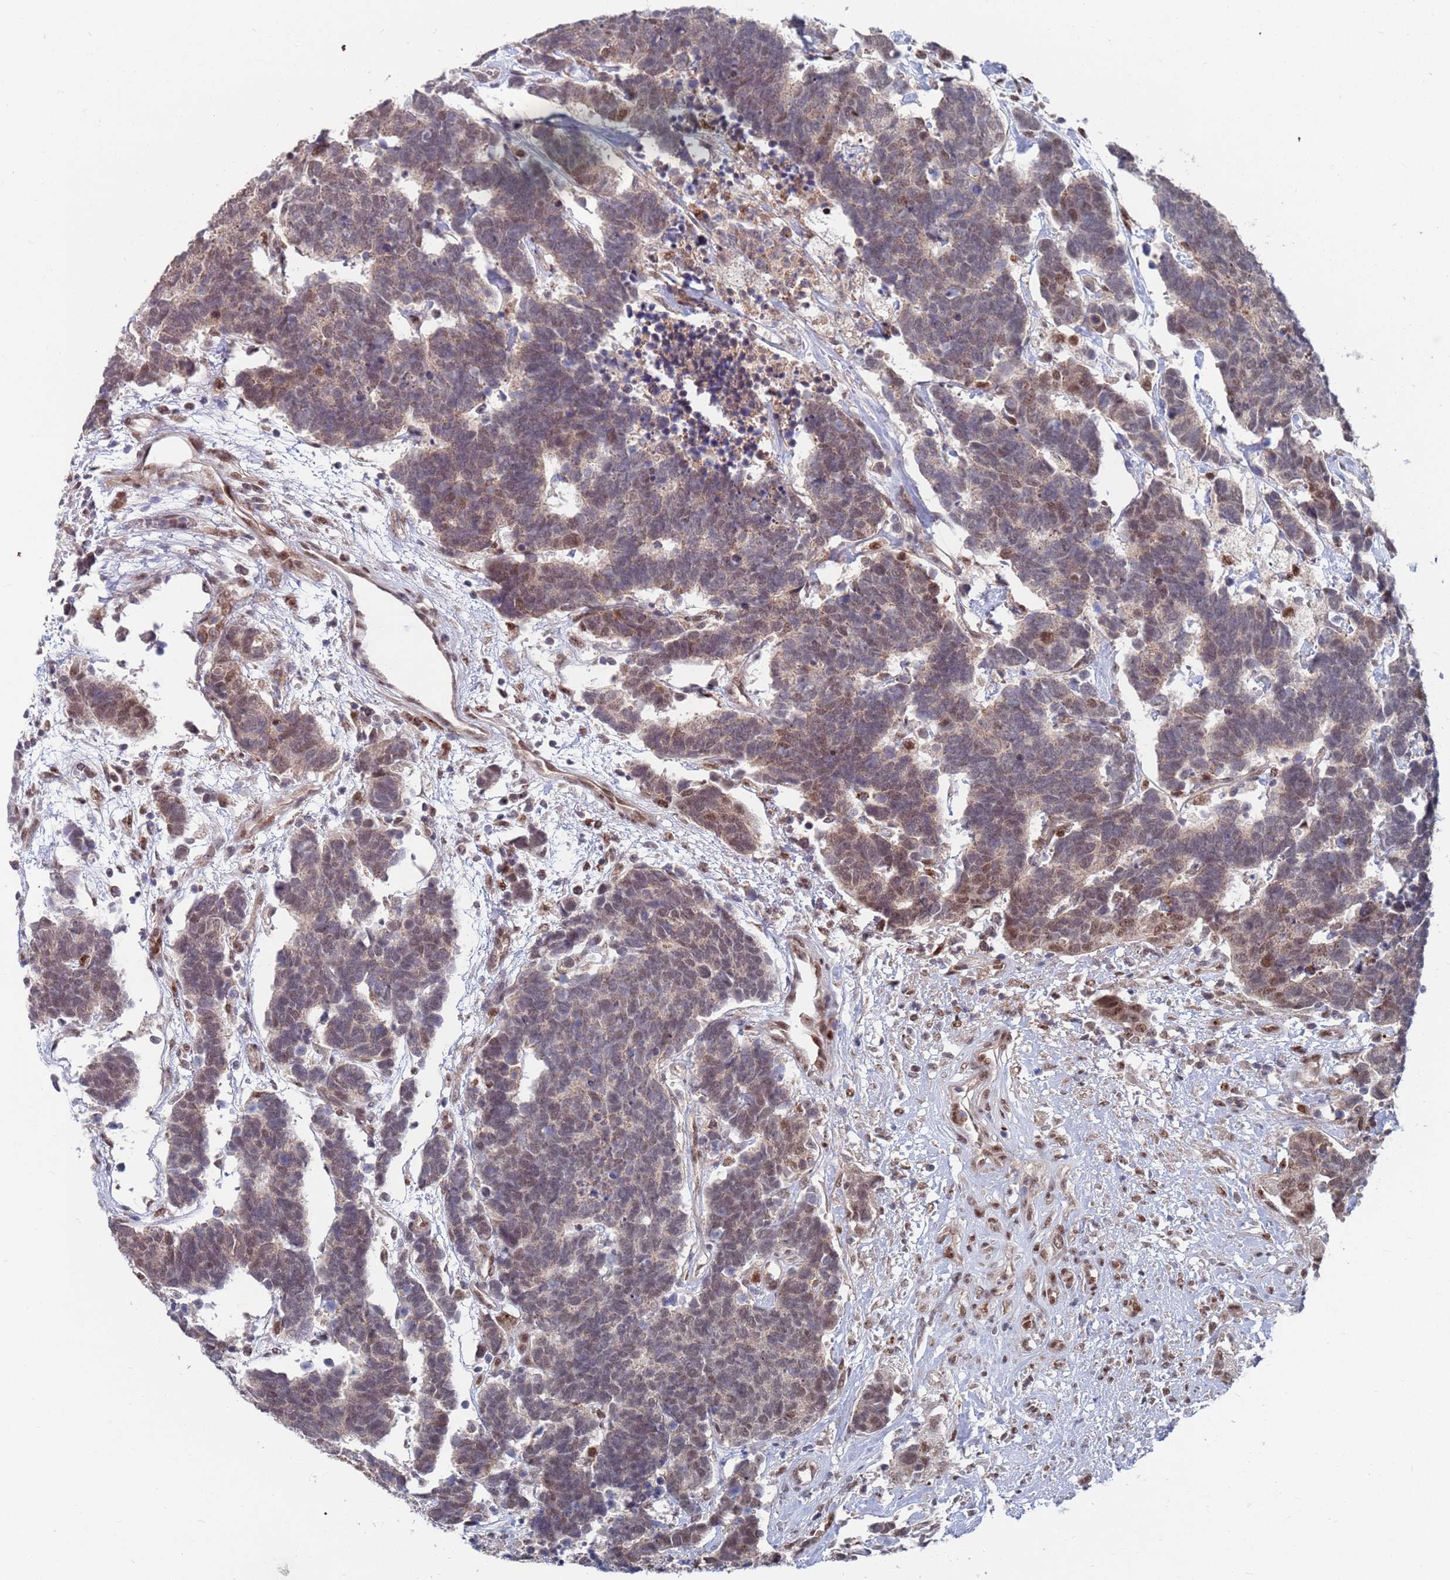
{"staining": {"intensity": "weak", "quantity": "25%-75%", "location": "nuclear"}, "tissue": "carcinoid", "cell_type": "Tumor cells", "image_type": "cancer", "snomed": [{"axis": "morphology", "description": "Carcinoma, NOS"}, {"axis": "morphology", "description": "Carcinoid, malignant, NOS"}, {"axis": "topography", "description": "Urinary bladder"}], "caption": "Tumor cells show weak nuclear expression in approximately 25%-75% of cells in carcinoid.", "gene": "RPP25", "patient": {"sex": "male", "age": 57}}